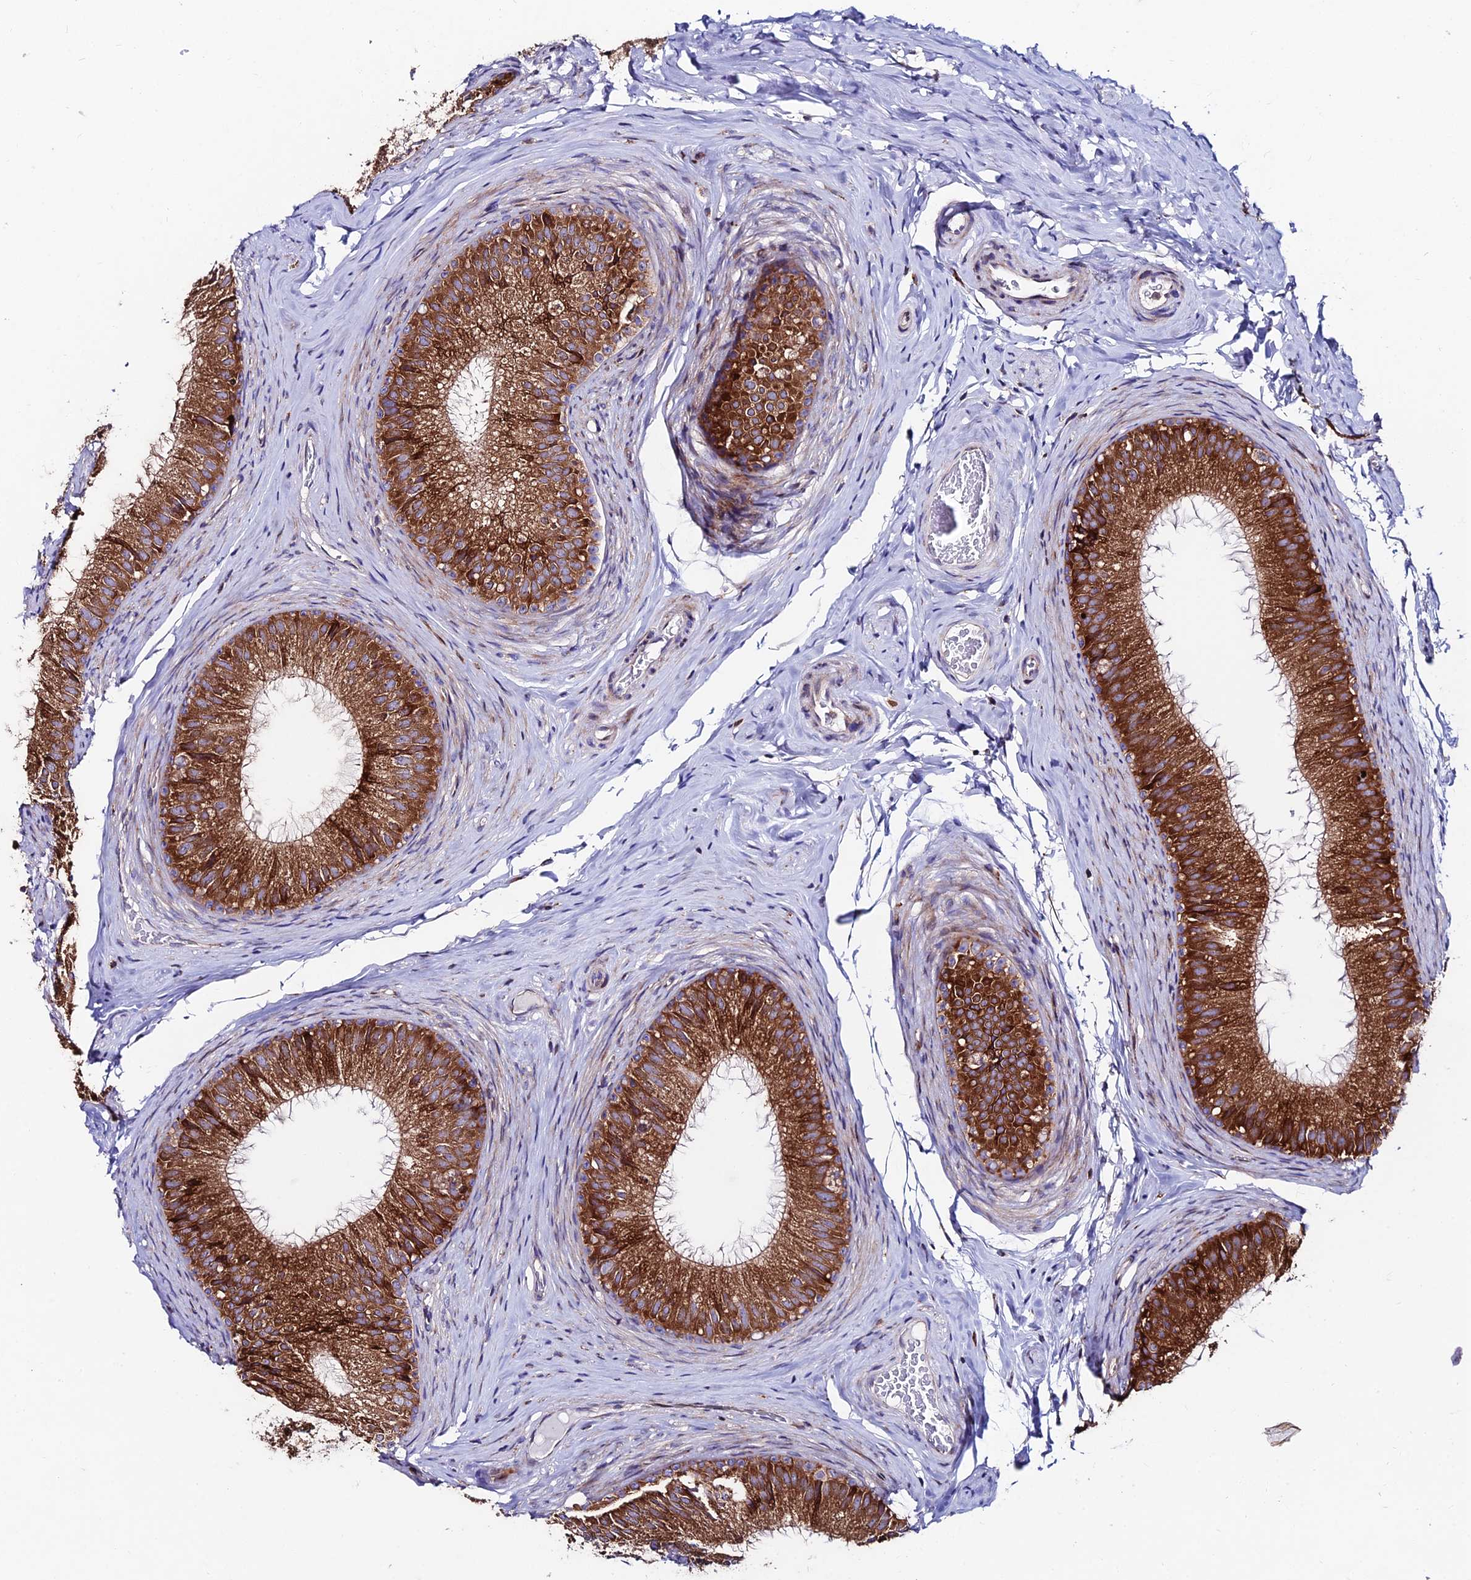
{"staining": {"intensity": "strong", "quantity": ">75%", "location": "cytoplasmic/membranous"}, "tissue": "epididymis", "cell_type": "Glandular cells", "image_type": "normal", "snomed": [{"axis": "morphology", "description": "Normal tissue, NOS"}, {"axis": "topography", "description": "Epididymis"}], "caption": "The image exhibits staining of benign epididymis, revealing strong cytoplasmic/membranous protein positivity (brown color) within glandular cells.", "gene": "EIF3K", "patient": {"sex": "male", "age": 34}}